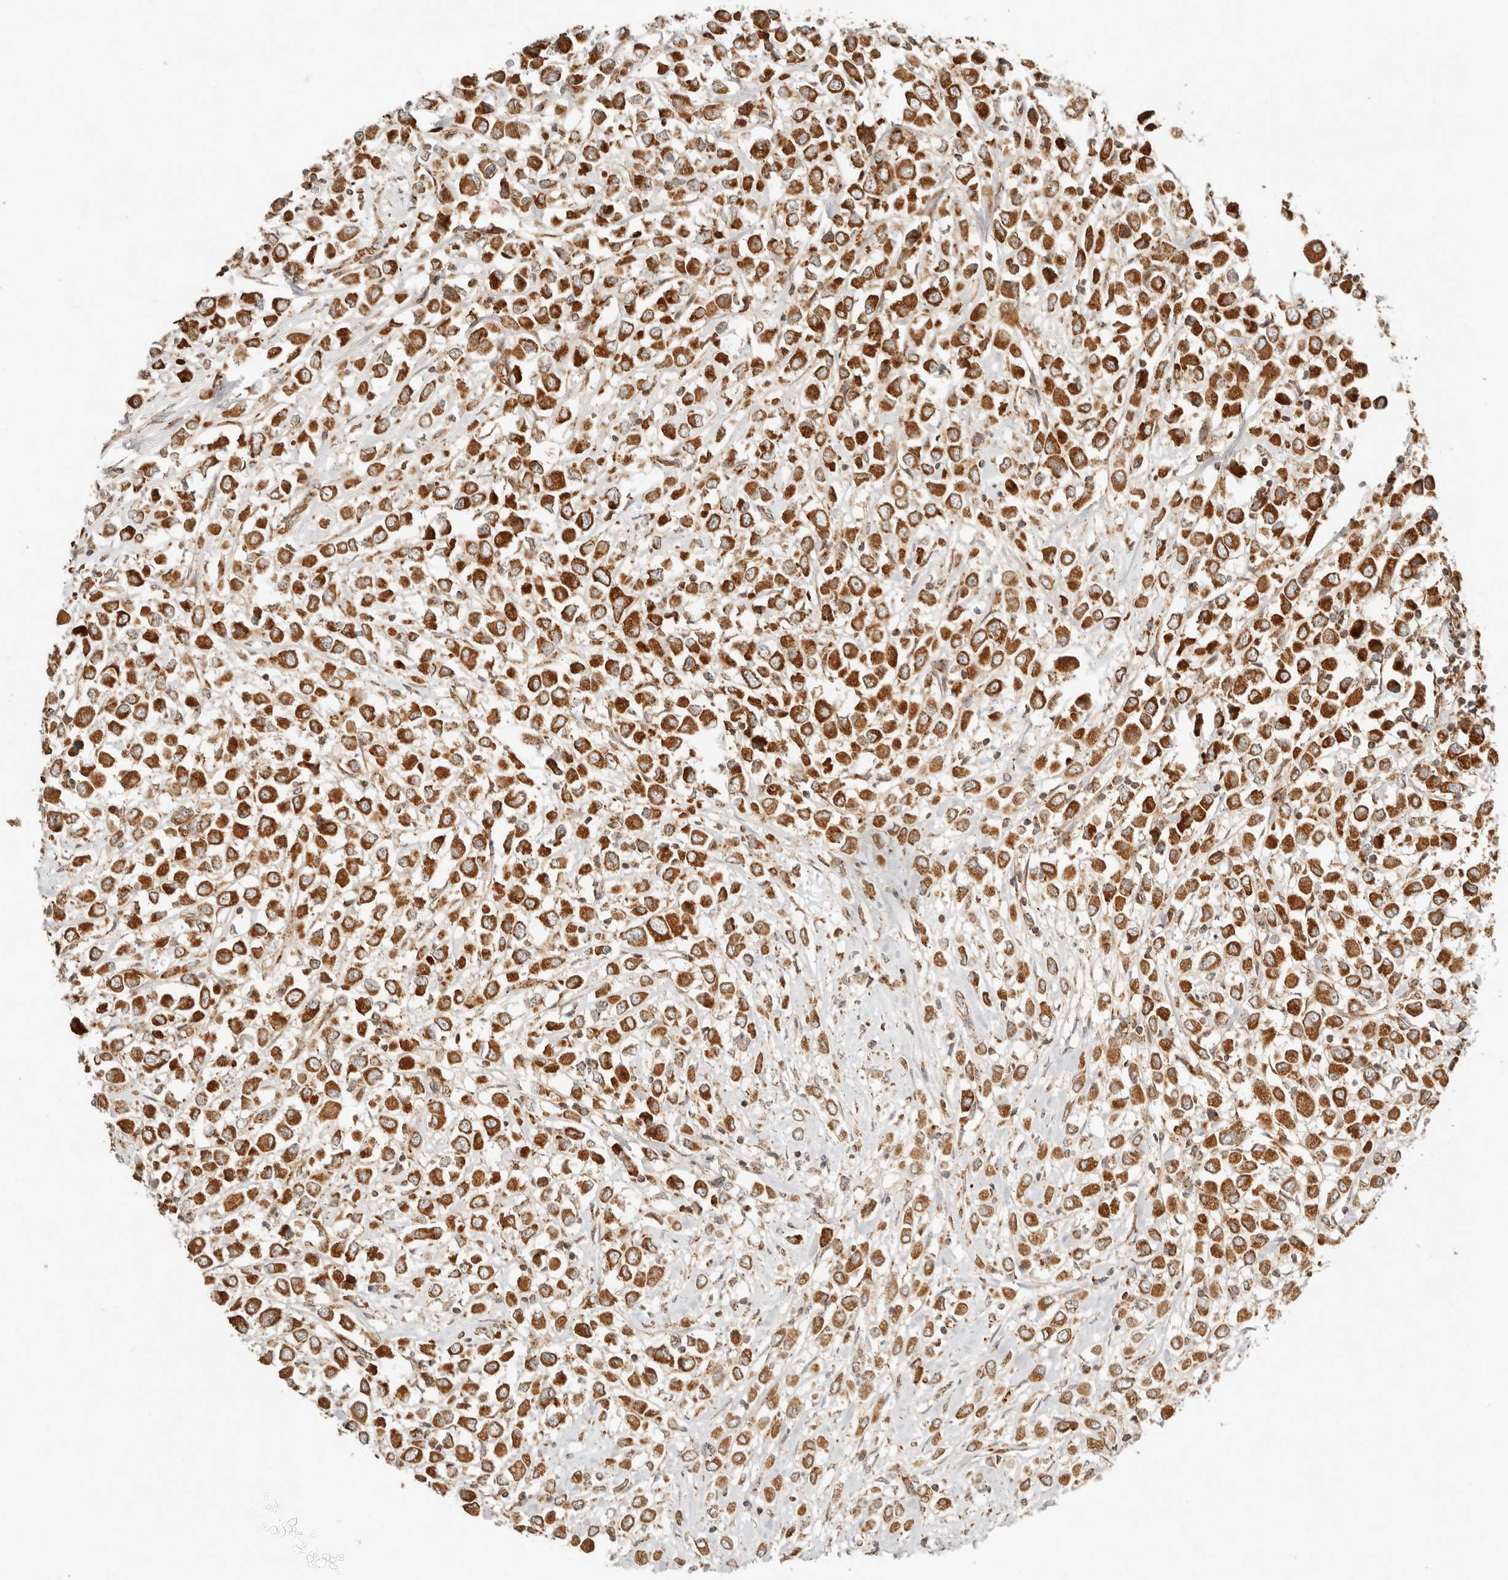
{"staining": {"intensity": "strong", "quantity": ">75%", "location": "cytoplasmic/membranous"}, "tissue": "breast cancer", "cell_type": "Tumor cells", "image_type": "cancer", "snomed": [{"axis": "morphology", "description": "Duct carcinoma"}, {"axis": "topography", "description": "Breast"}], "caption": "The histopathology image exhibits immunohistochemical staining of breast cancer (intraductal carcinoma). There is strong cytoplasmic/membranous expression is present in about >75% of tumor cells.", "gene": "MRPL55", "patient": {"sex": "female", "age": 61}}